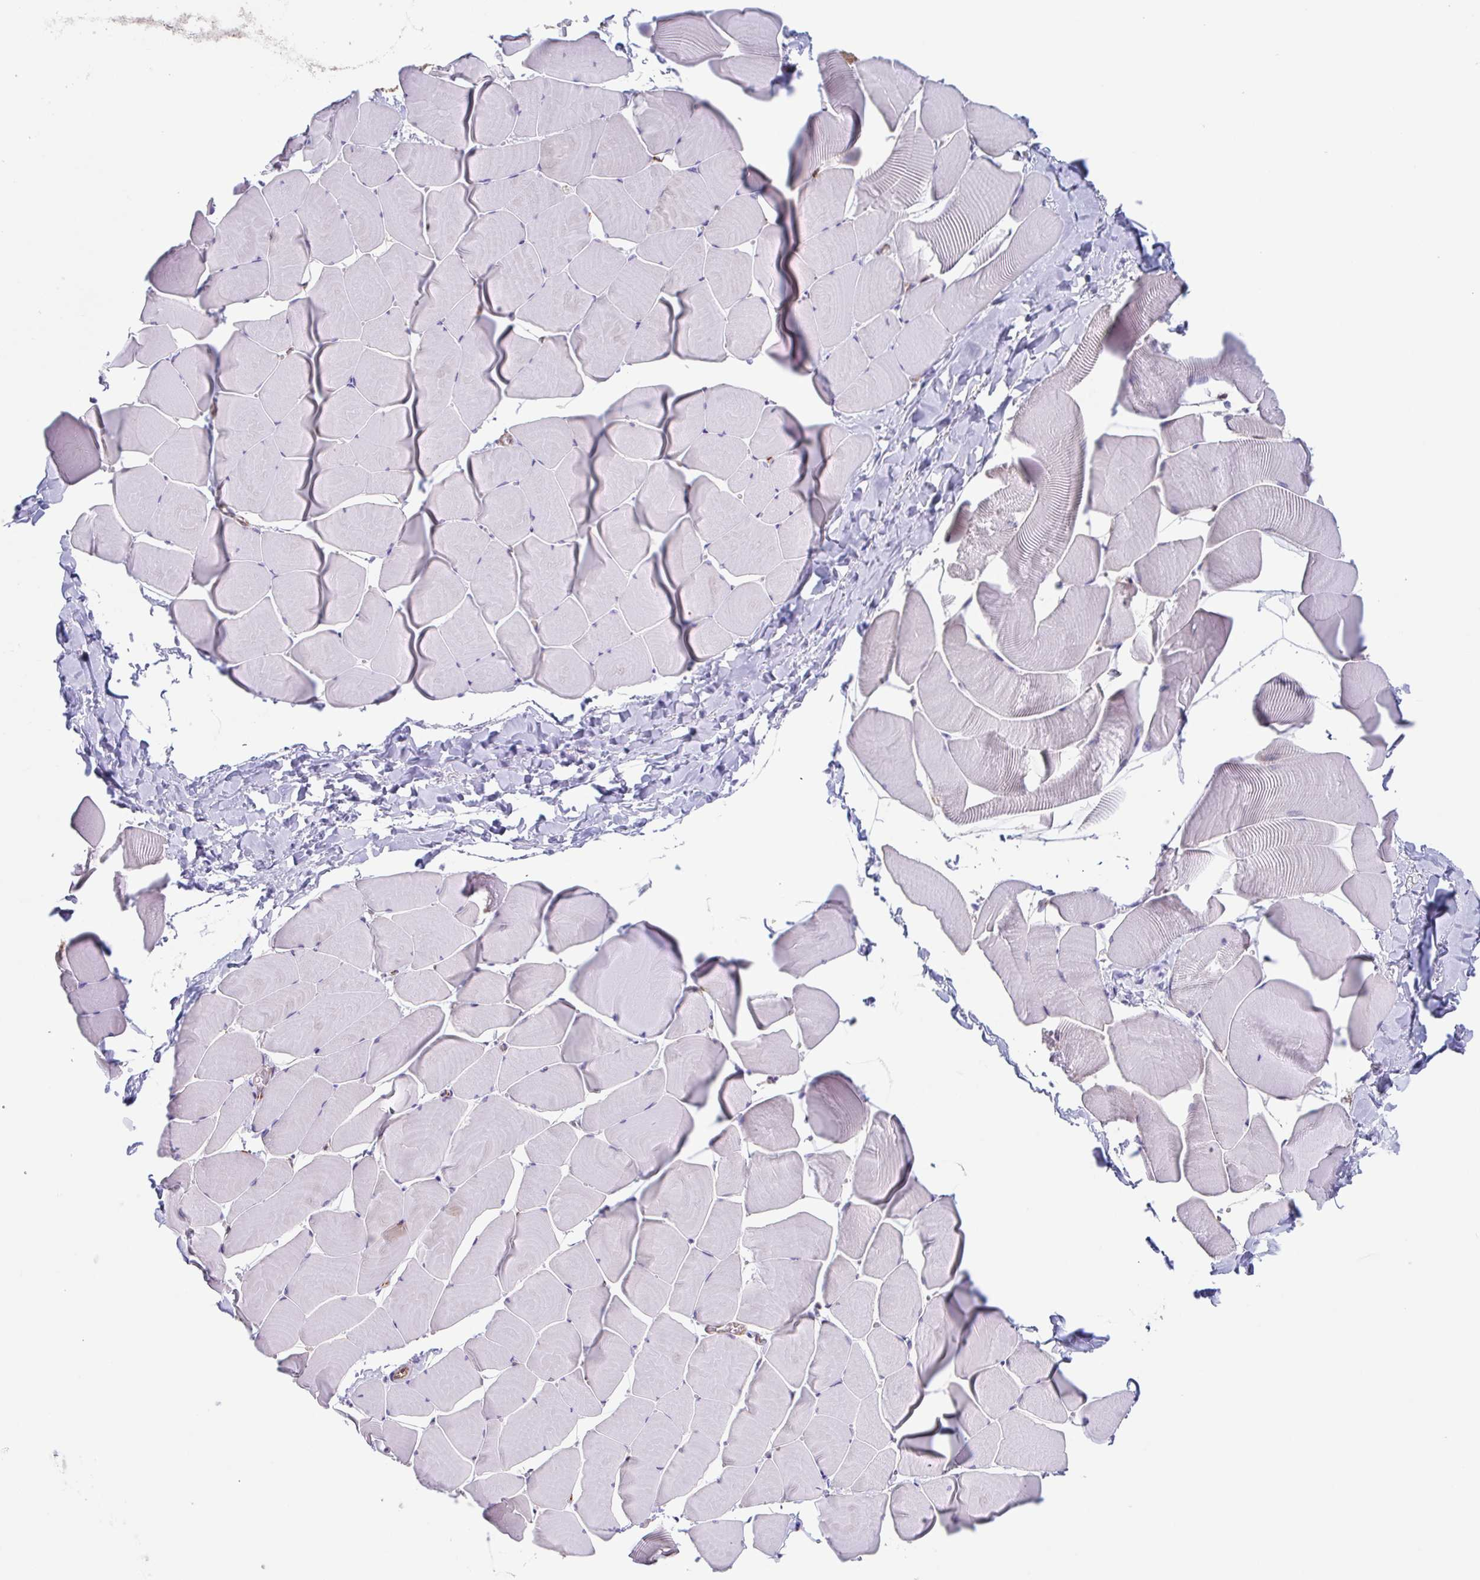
{"staining": {"intensity": "negative", "quantity": "none", "location": "none"}, "tissue": "skeletal muscle", "cell_type": "Myocytes", "image_type": "normal", "snomed": [{"axis": "morphology", "description": "Normal tissue, NOS"}, {"axis": "topography", "description": "Skeletal muscle"}], "caption": "DAB (3,3'-diaminobenzidine) immunohistochemical staining of benign skeletal muscle demonstrates no significant positivity in myocytes.", "gene": "TPD52", "patient": {"sex": "male", "age": 25}}